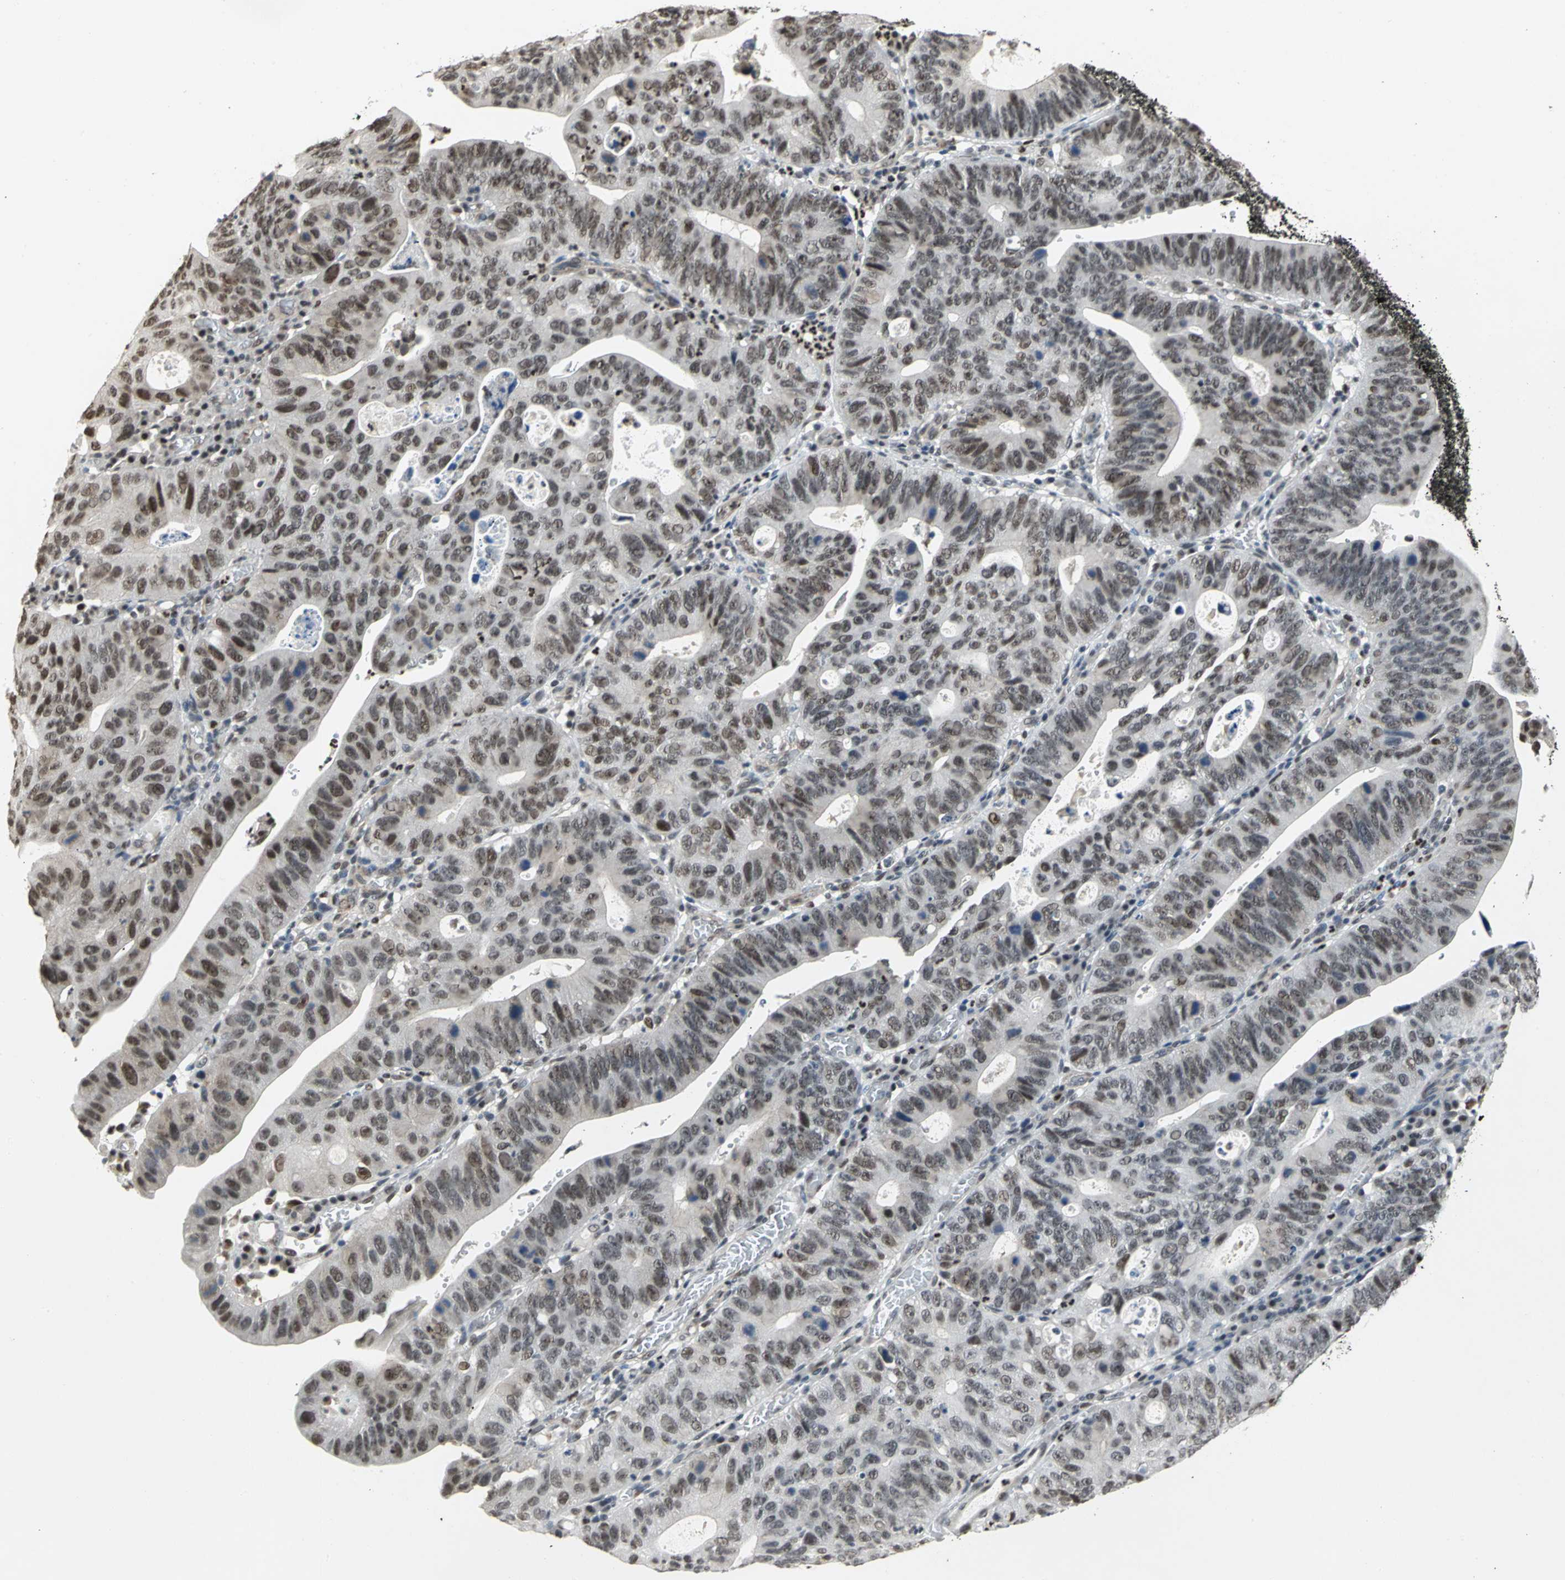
{"staining": {"intensity": "strong", "quantity": ">75%", "location": "nuclear"}, "tissue": "stomach cancer", "cell_type": "Tumor cells", "image_type": "cancer", "snomed": [{"axis": "morphology", "description": "Adenocarcinoma, NOS"}, {"axis": "topography", "description": "Stomach"}], "caption": "Protein positivity by IHC exhibits strong nuclear expression in approximately >75% of tumor cells in stomach adenocarcinoma.", "gene": "CCDC88C", "patient": {"sex": "male", "age": 59}}